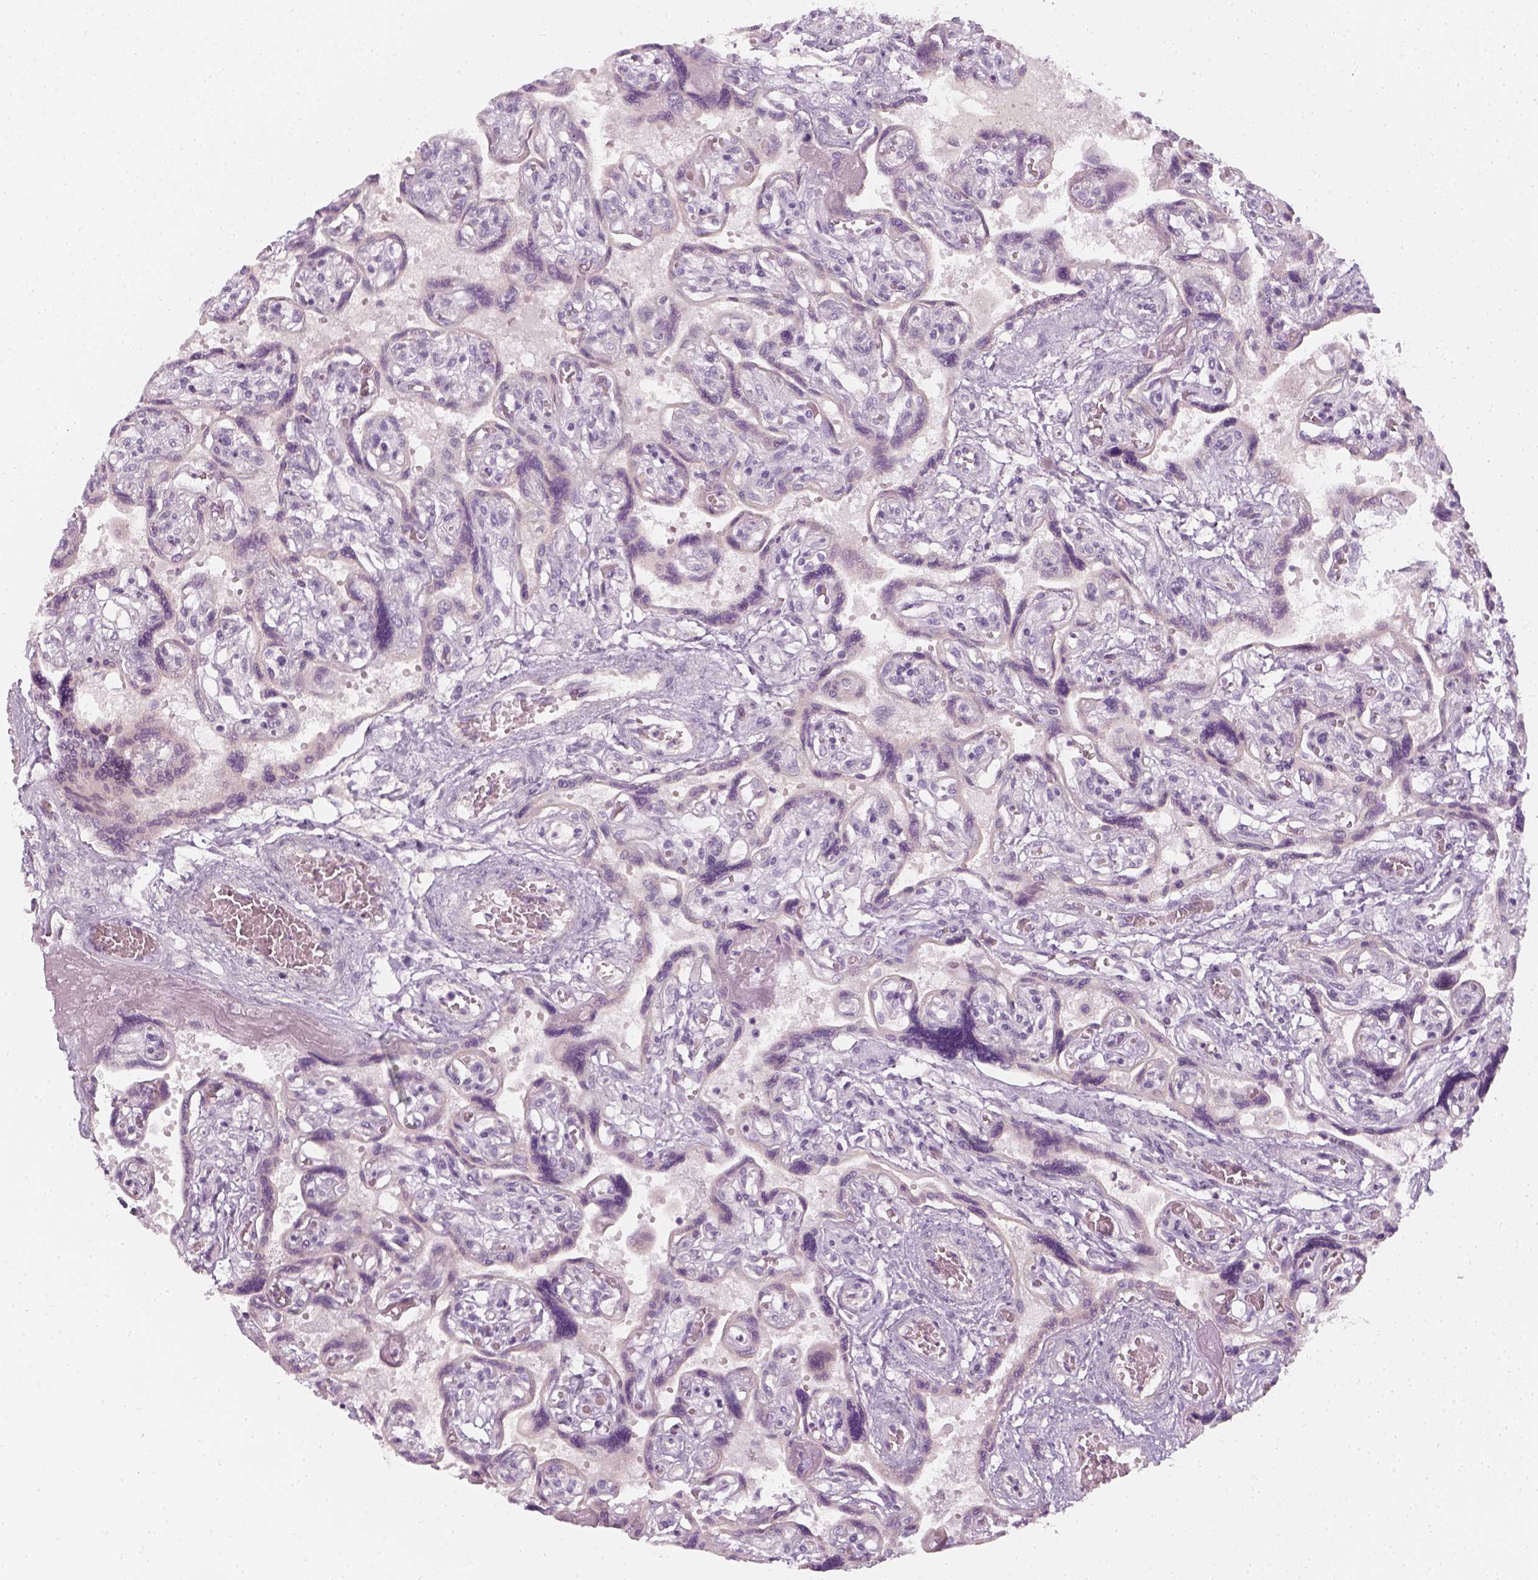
{"staining": {"intensity": "negative", "quantity": "none", "location": "none"}, "tissue": "placenta", "cell_type": "Decidual cells", "image_type": "normal", "snomed": [{"axis": "morphology", "description": "Normal tissue, NOS"}, {"axis": "topography", "description": "Placenta"}], "caption": "The image shows no significant expression in decidual cells of placenta.", "gene": "PRAME", "patient": {"sex": "female", "age": 32}}